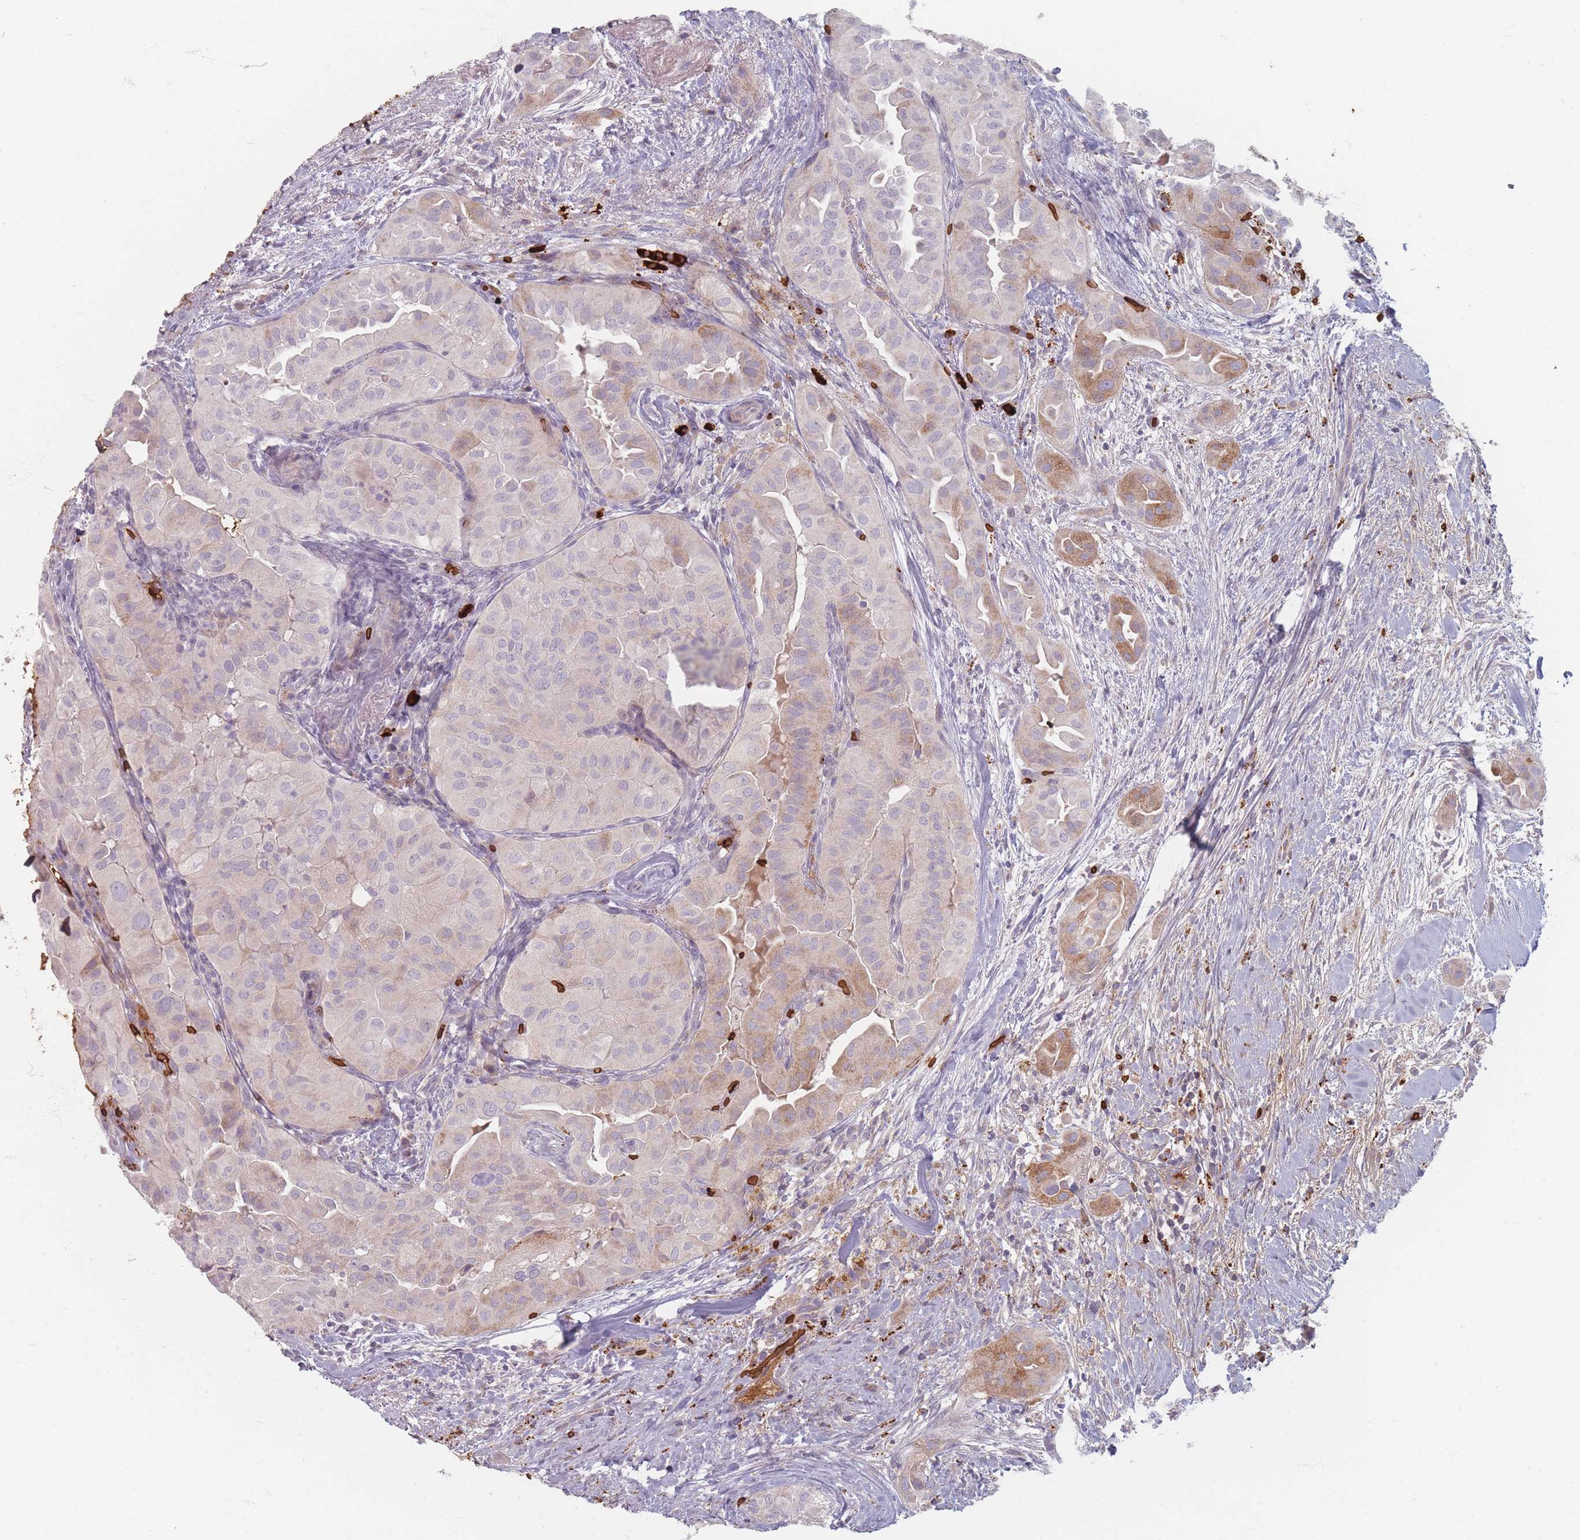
{"staining": {"intensity": "moderate", "quantity": "<25%", "location": "cytoplasmic/membranous"}, "tissue": "thyroid cancer", "cell_type": "Tumor cells", "image_type": "cancer", "snomed": [{"axis": "morphology", "description": "Normal tissue, NOS"}, {"axis": "morphology", "description": "Papillary adenocarcinoma, NOS"}, {"axis": "topography", "description": "Thyroid gland"}], "caption": "This is an image of IHC staining of papillary adenocarcinoma (thyroid), which shows moderate expression in the cytoplasmic/membranous of tumor cells.", "gene": "SLC2A6", "patient": {"sex": "female", "age": 59}}